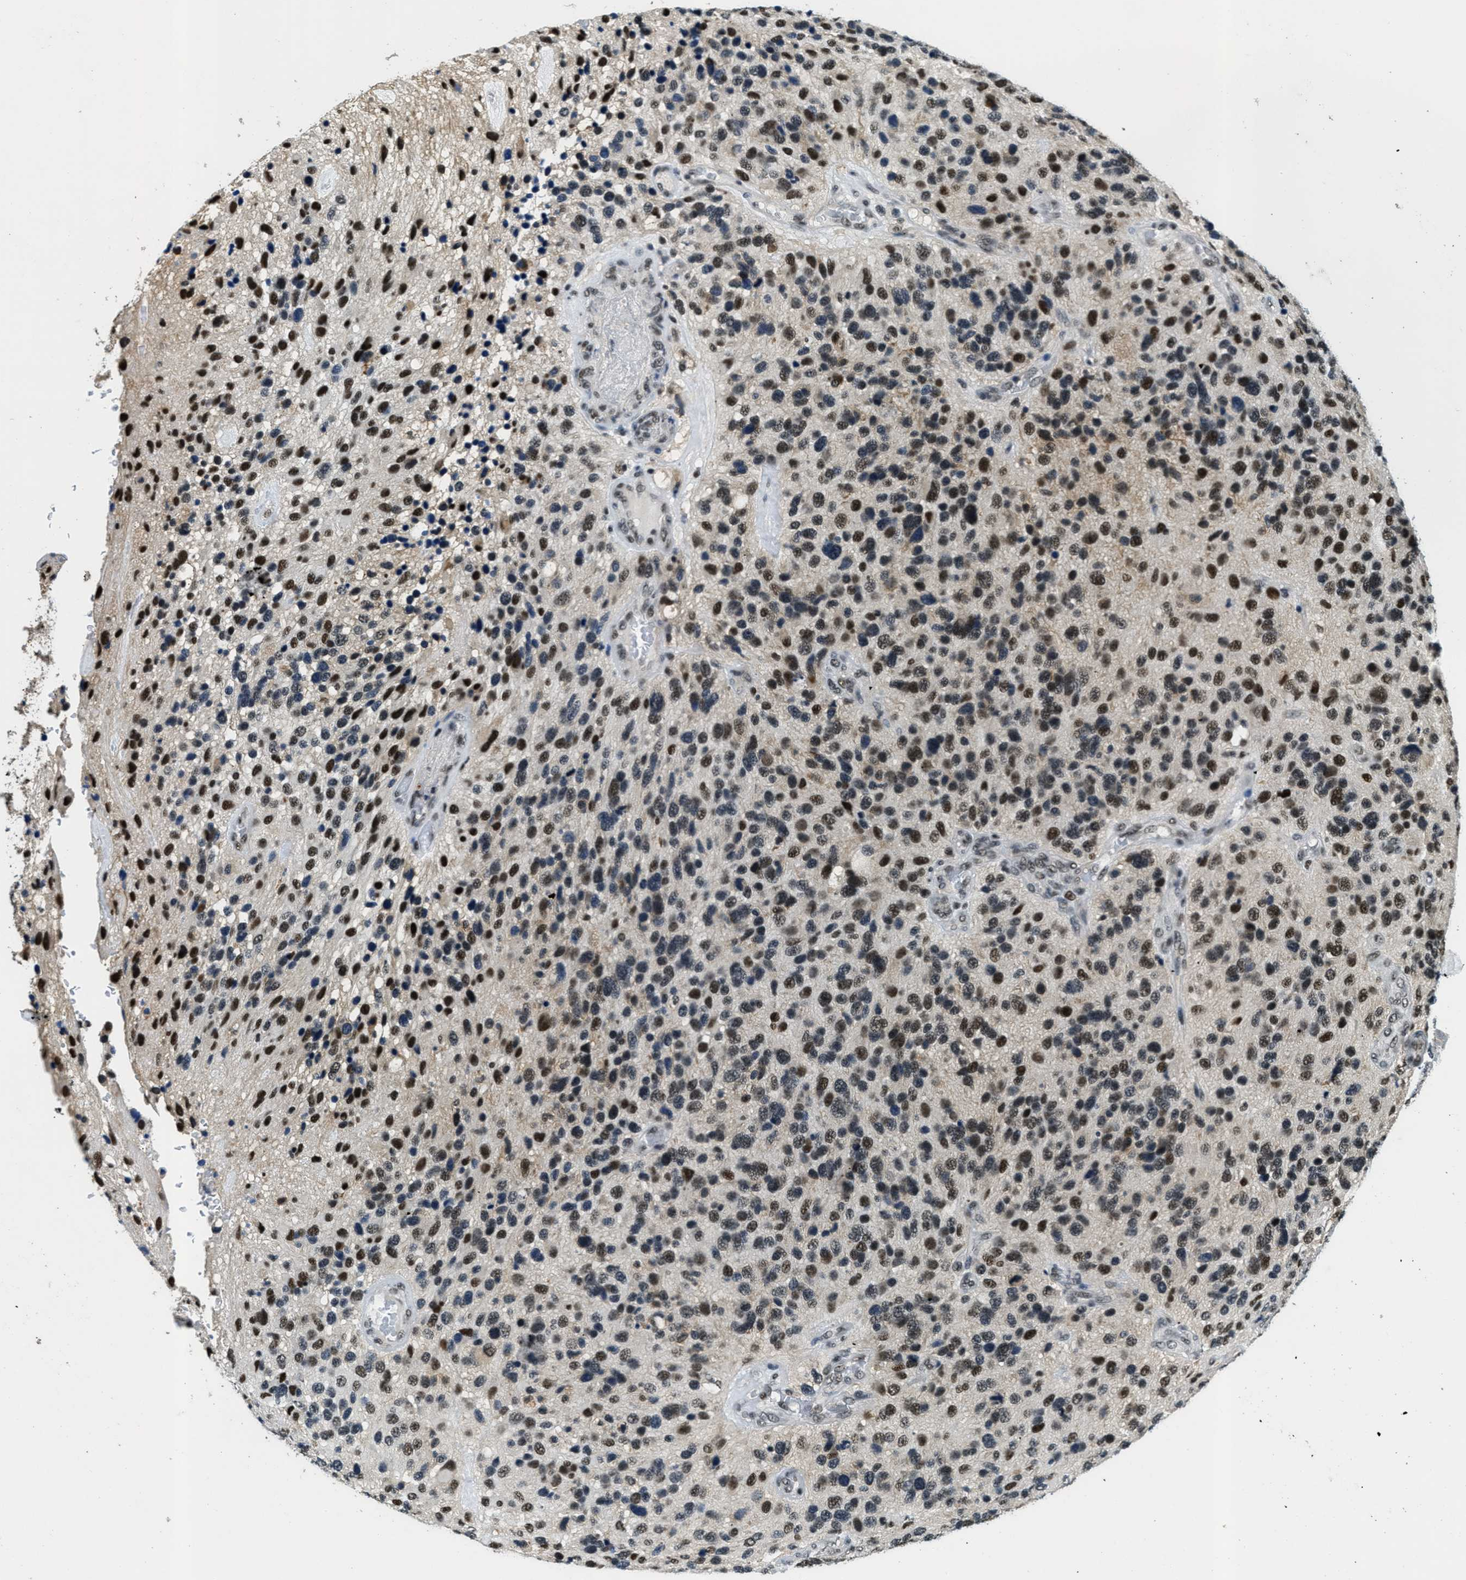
{"staining": {"intensity": "strong", "quantity": "25%-75%", "location": "nuclear"}, "tissue": "glioma", "cell_type": "Tumor cells", "image_type": "cancer", "snomed": [{"axis": "morphology", "description": "Glioma, malignant, High grade"}, {"axis": "topography", "description": "Brain"}], "caption": "IHC staining of glioma, which displays high levels of strong nuclear positivity in about 25%-75% of tumor cells indicating strong nuclear protein positivity. The staining was performed using DAB (3,3'-diaminobenzidine) (brown) for protein detection and nuclei were counterstained in hematoxylin (blue).", "gene": "SSB", "patient": {"sex": "female", "age": 58}}